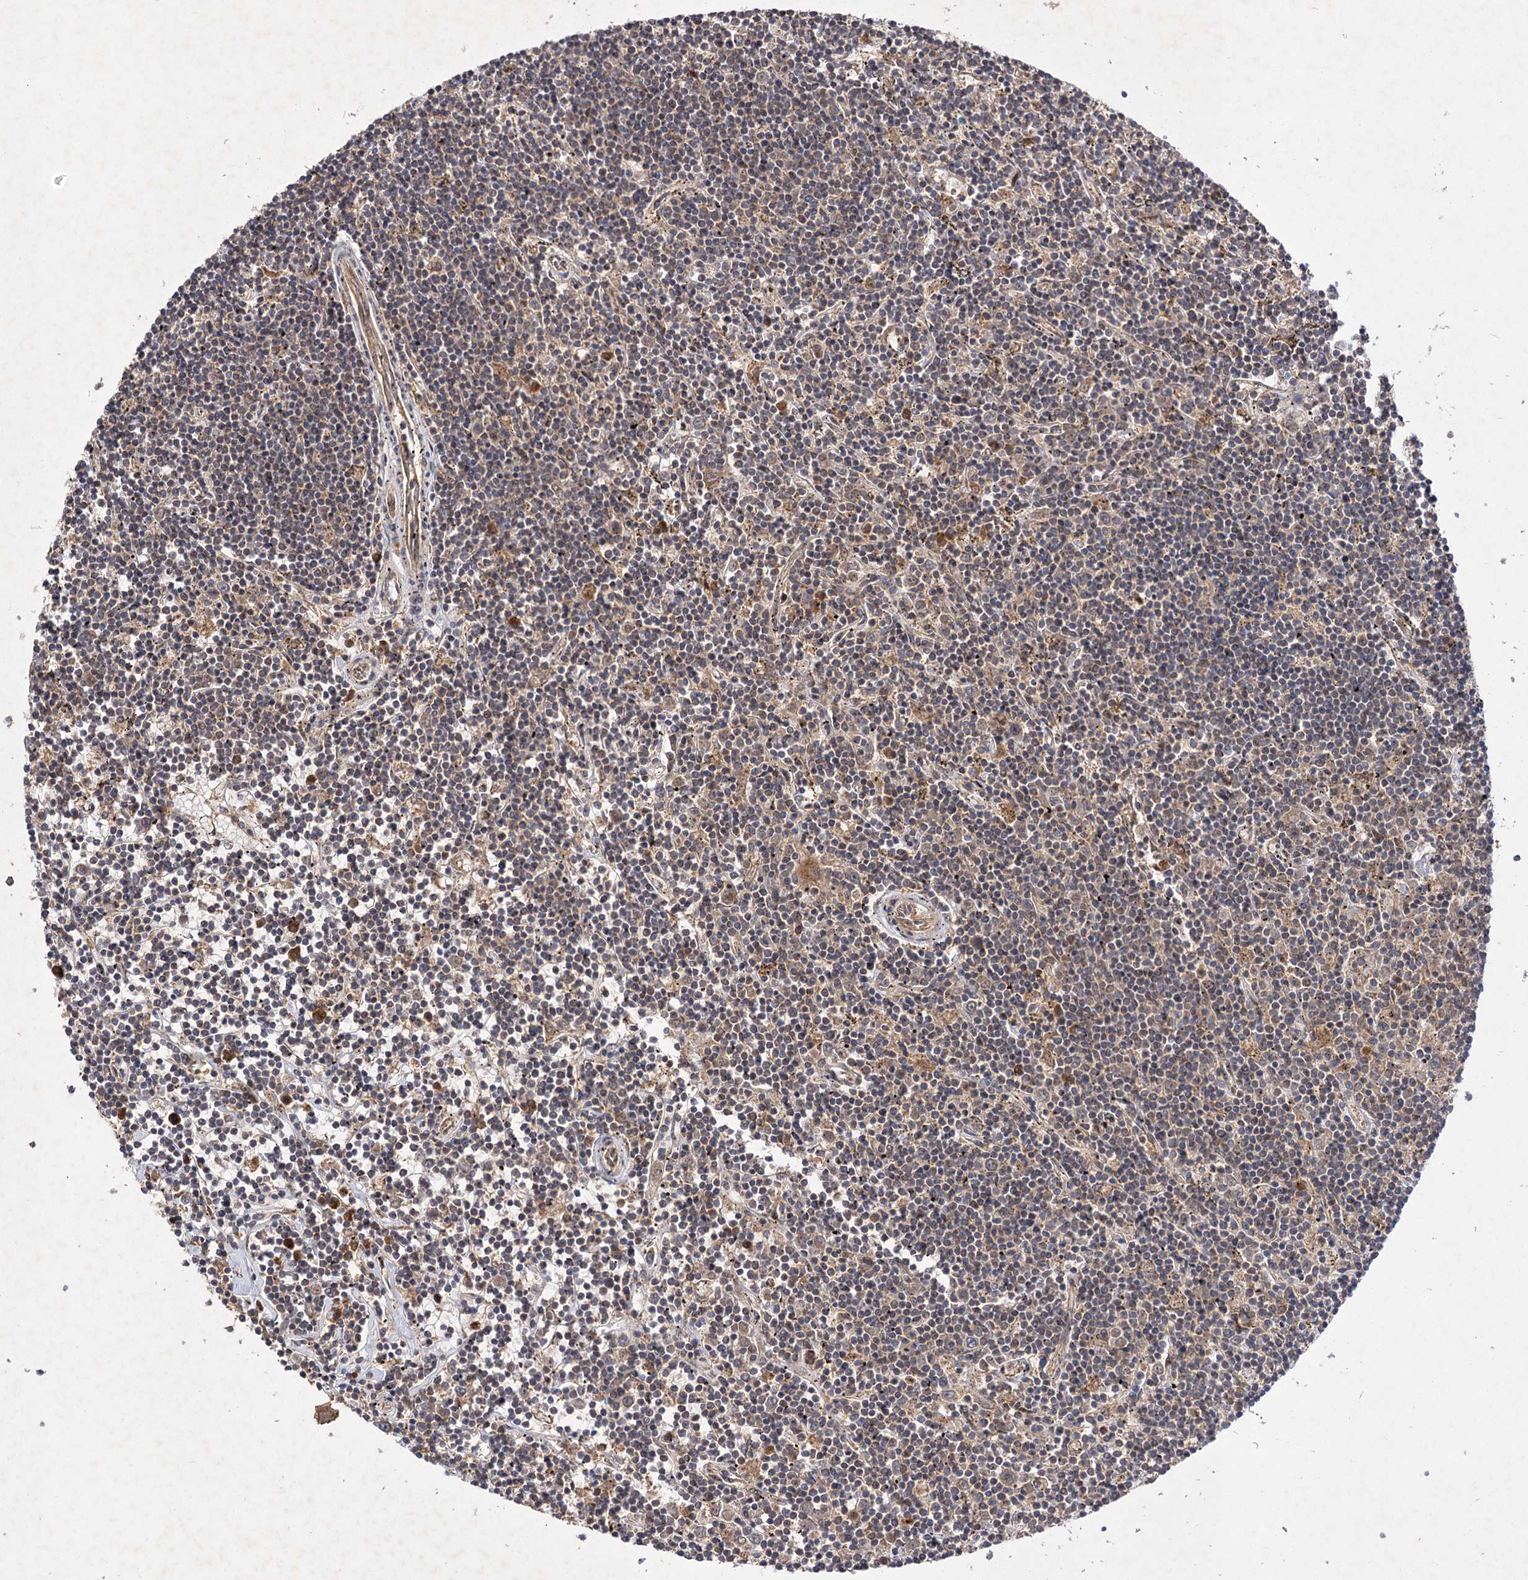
{"staining": {"intensity": "negative", "quantity": "none", "location": "none"}, "tissue": "lymphoma", "cell_type": "Tumor cells", "image_type": "cancer", "snomed": [{"axis": "morphology", "description": "Malignant lymphoma, non-Hodgkin's type, Low grade"}, {"axis": "topography", "description": "Spleen"}], "caption": "Histopathology image shows no protein expression in tumor cells of low-grade malignant lymphoma, non-Hodgkin's type tissue.", "gene": "FBXW8", "patient": {"sex": "male", "age": 76}}